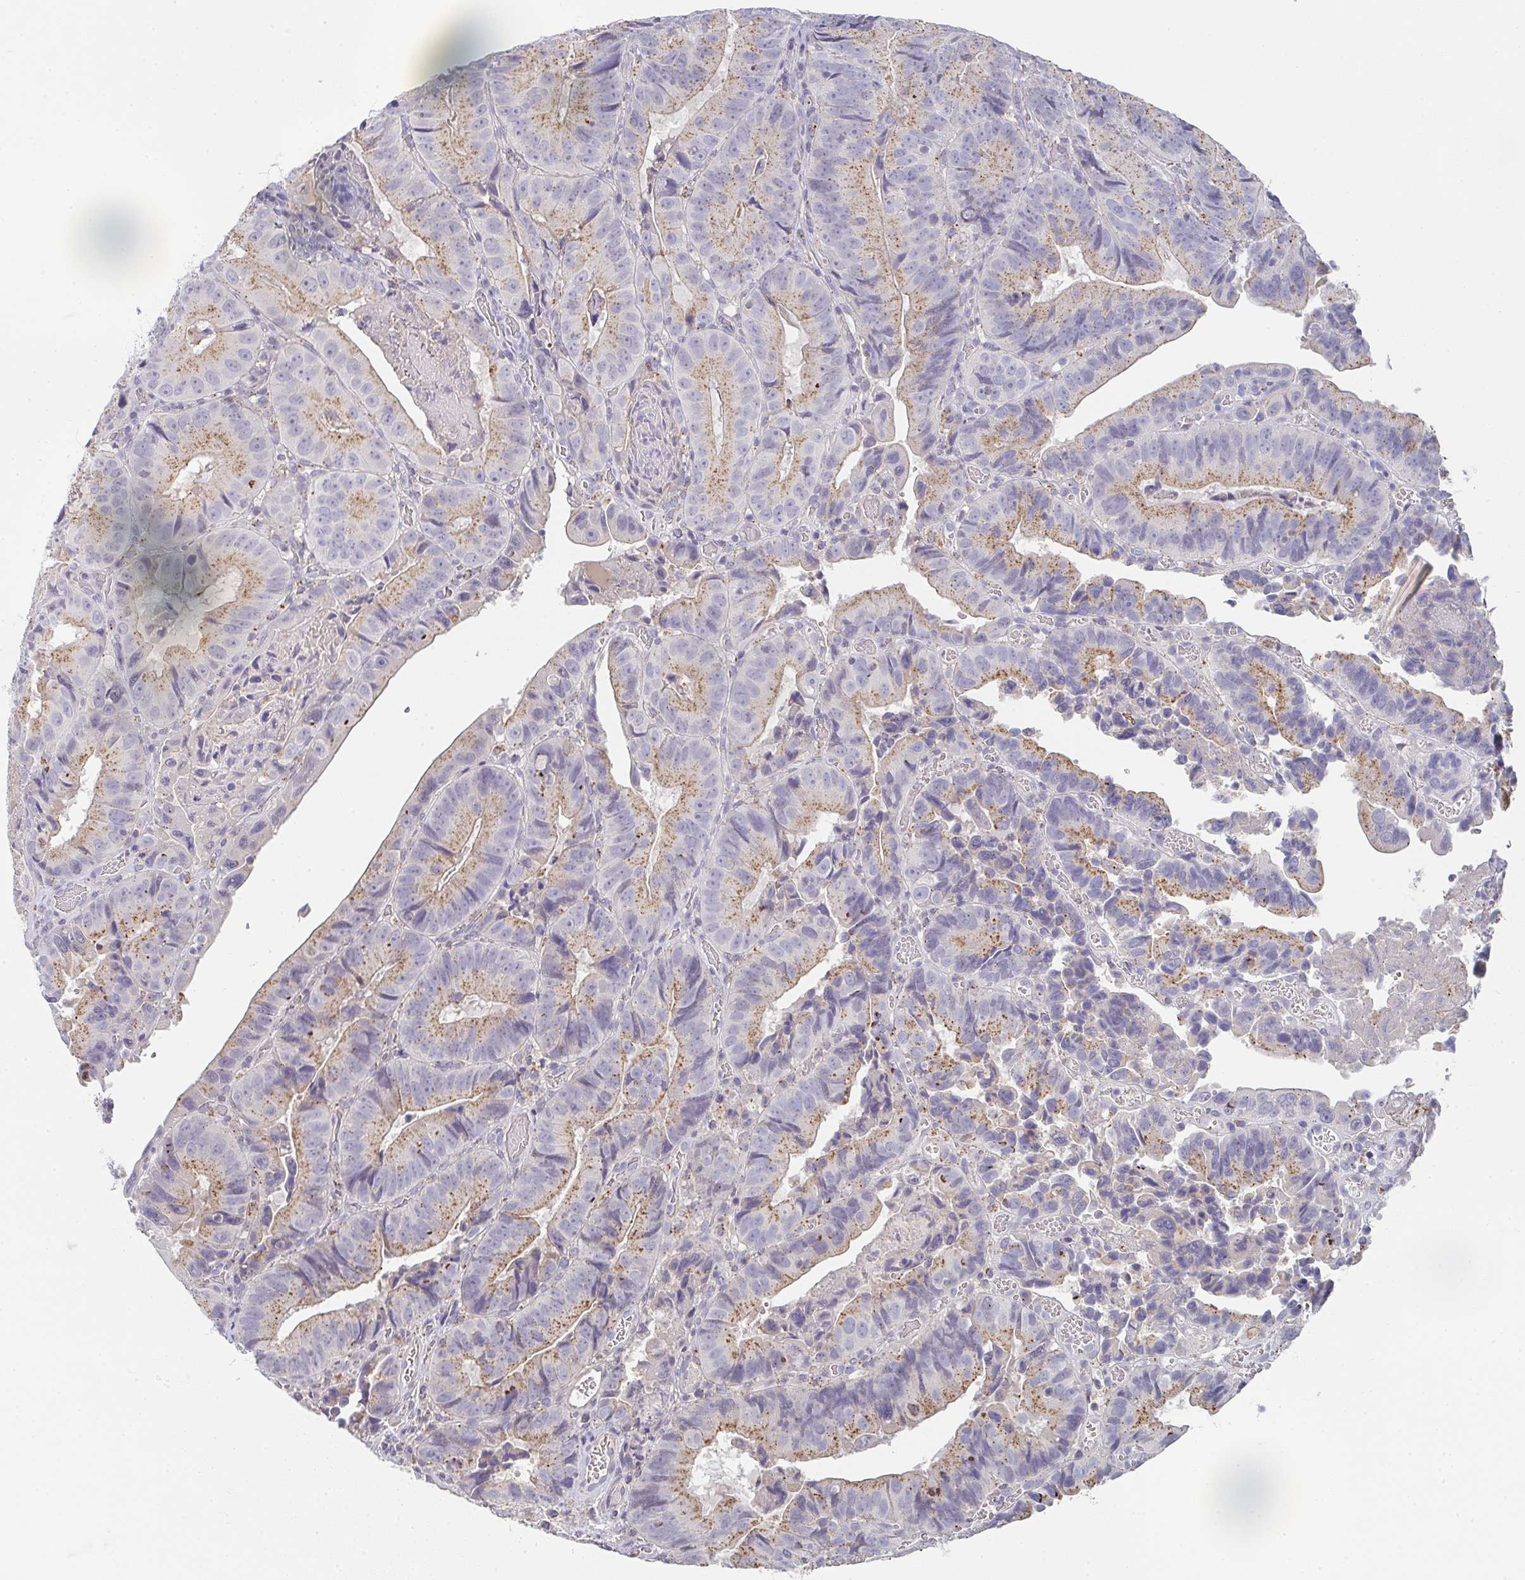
{"staining": {"intensity": "moderate", "quantity": "25%-75%", "location": "cytoplasmic/membranous"}, "tissue": "colorectal cancer", "cell_type": "Tumor cells", "image_type": "cancer", "snomed": [{"axis": "morphology", "description": "Adenocarcinoma, NOS"}, {"axis": "topography", "description": "Colon"}], "caption": "Colorectal adenocarcinoma stained for a protein shows moderate cytoplasmic/membranous positivity in tumor cells. Nuclei are stained in blue.", "gene": "CHMP5", "patient": {"sex": "female", "age": 86}}